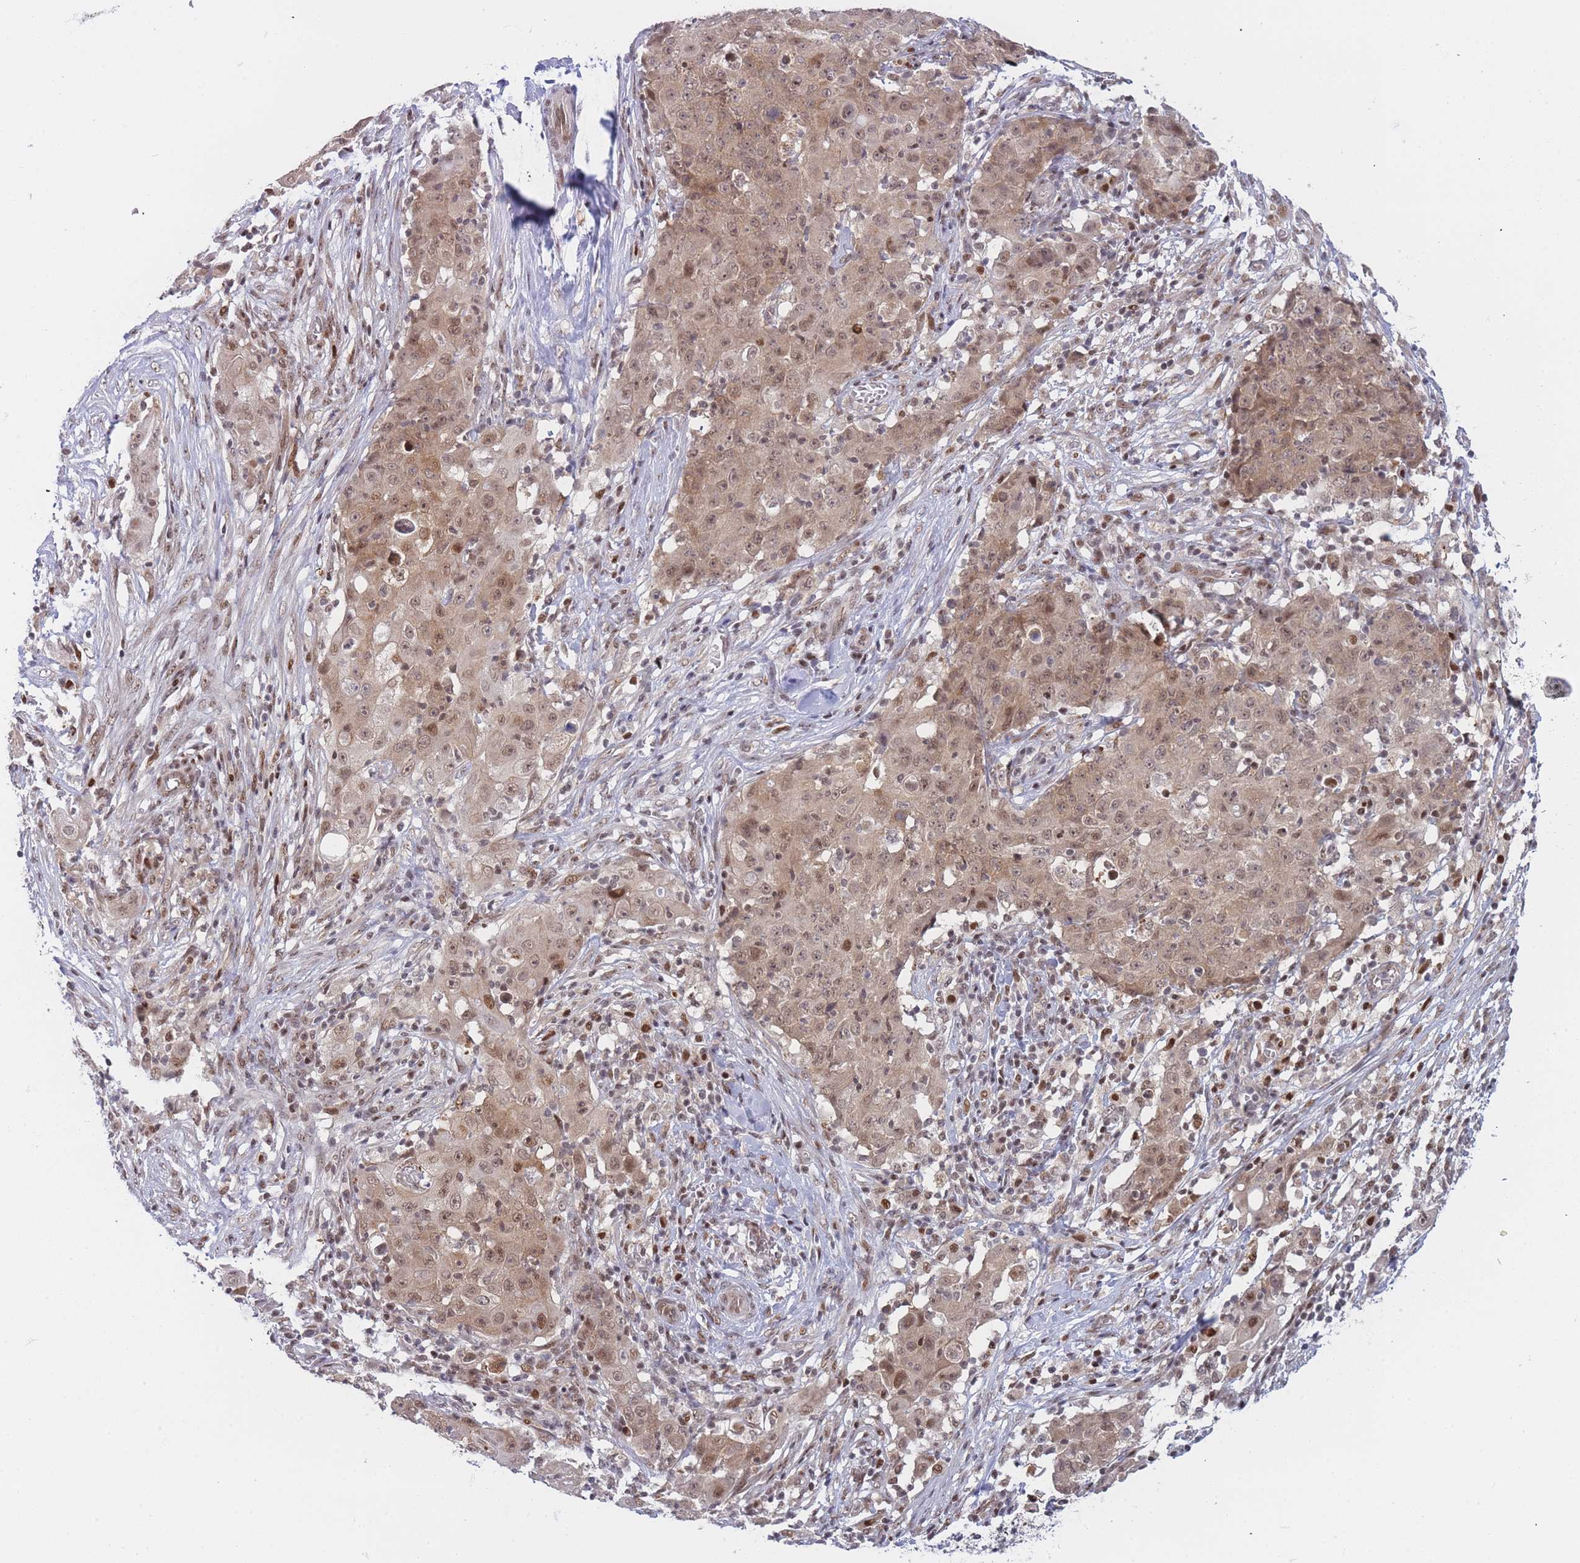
{"staining": {"intensity": "moderate", "quantity": ">75%", "location": "cytoplasmic/membranous,nuclear"}, "tissue": "ovarian cancer", "cell_type": "Tumor cells", "image_type": "cancer", "snomed": [{"axis": "morphology", "description": "Carcinoma, endometroid"}, {"axis": "topography", "description": "Ovary"}], "caption": "Ovarian cancer stained with DAB (3,3'-diaminobenzidine) immunohistochemistry (IHC) exhibits medium levels of moderate cytoplasmic/membranous and nuclear expression in approximately >75% of tumor cells. (DAB (3,3'-diaminobenzidine) IHC, brown staining for protein, blue staining for nuclei).", "gene": "DEAF1", "patient": {"sex": "female", "age": 42}}